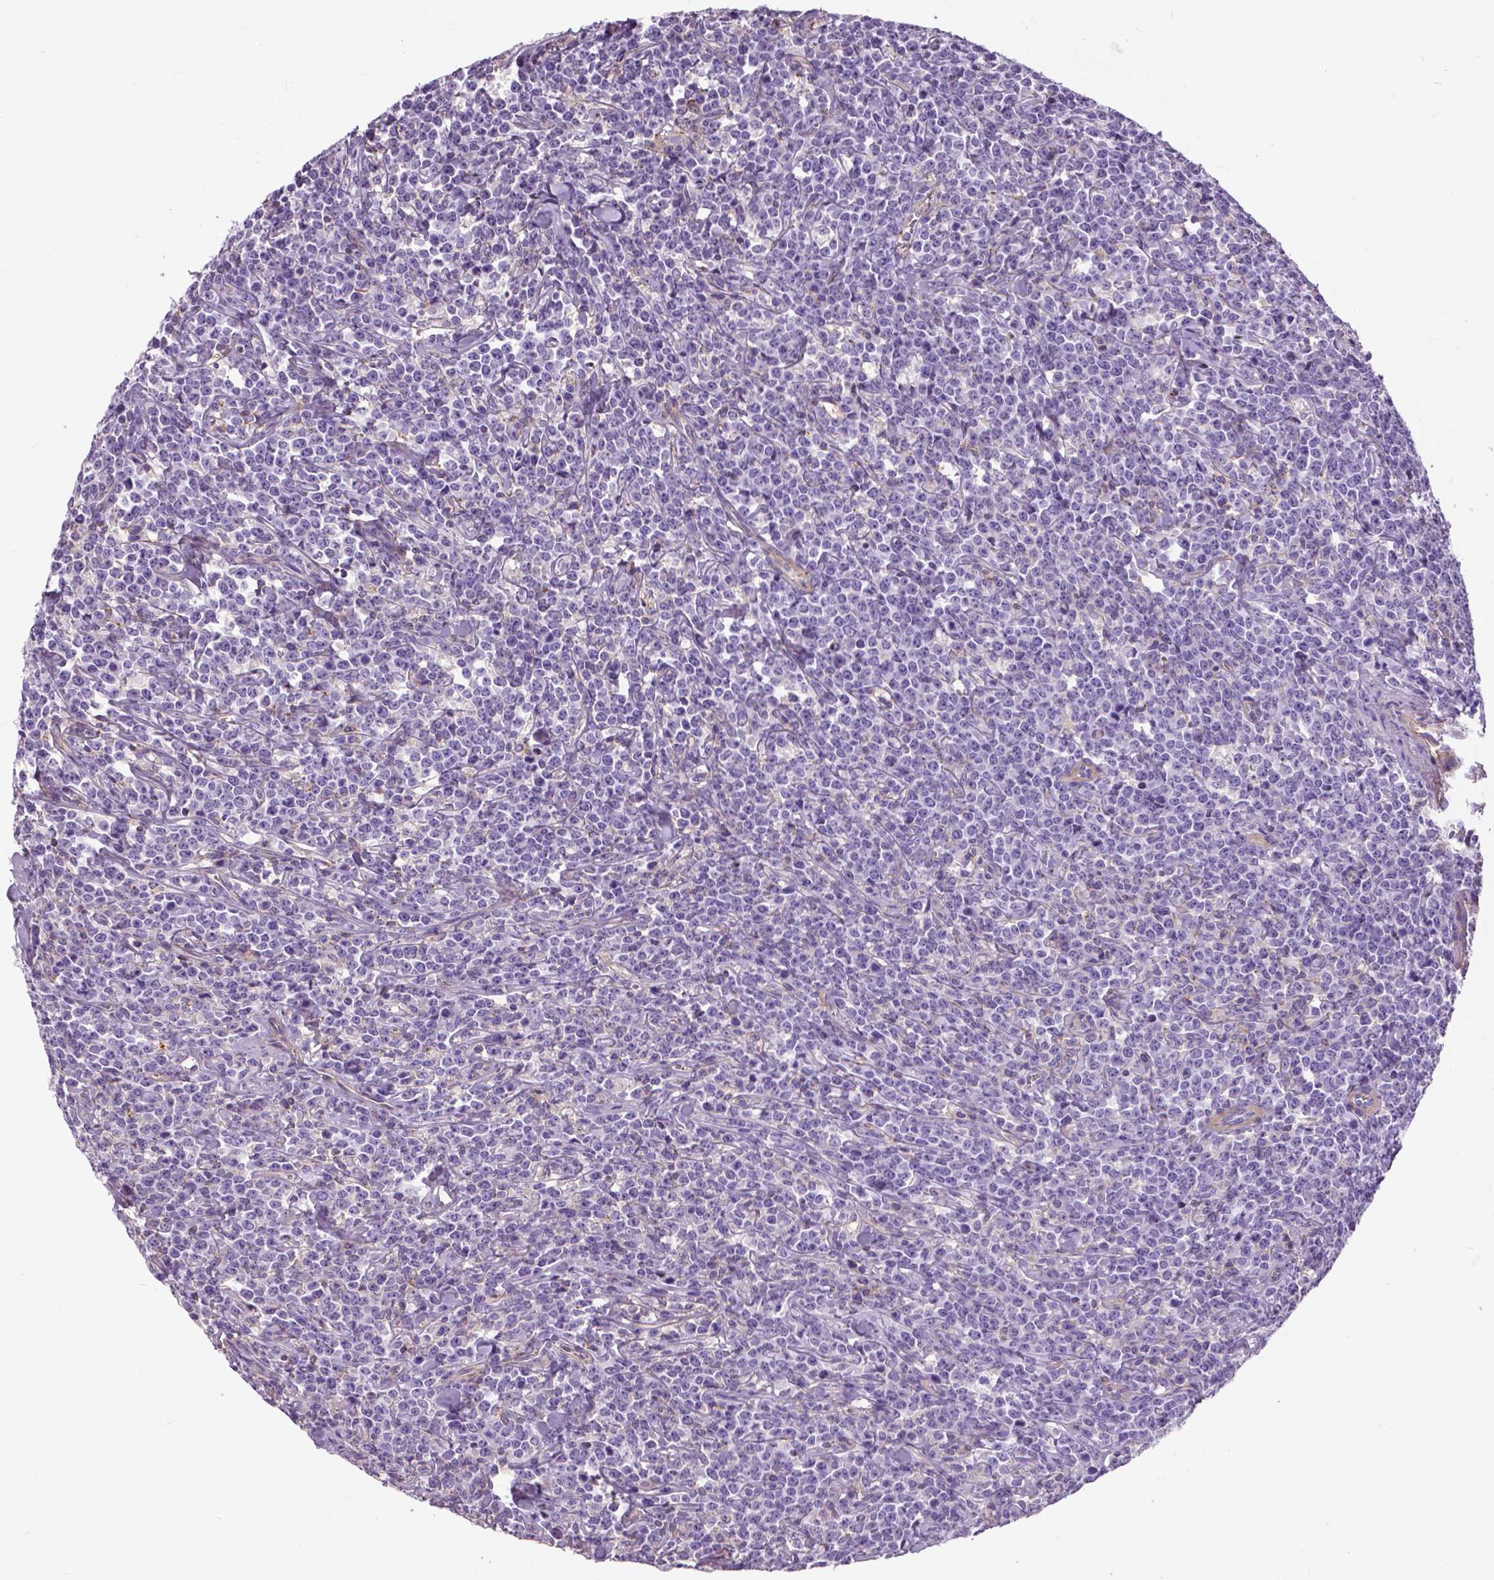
{"staining": {"intensity": "negative", "quantity": "none", "location": "none"}, "tissue": "lymphoma", "cell_type": "Tumor cells", "image_type": "cancer", "snomed": [{"axis": "morphology", "description": "Malignant lymphoma, non-Hodgkin's type, High grade"}, {"axis": "topography", "description": "Small intestine"}], "caption": "Immunohistochemistry photomicrograph of malignant lymphoma, non-Hodgkin's type (high-grade) stained for a protein (brown), which exhibits no expression in tumor cells.", "gene": "ANXA13", "patient": {"sex": "female", "age": 56}}